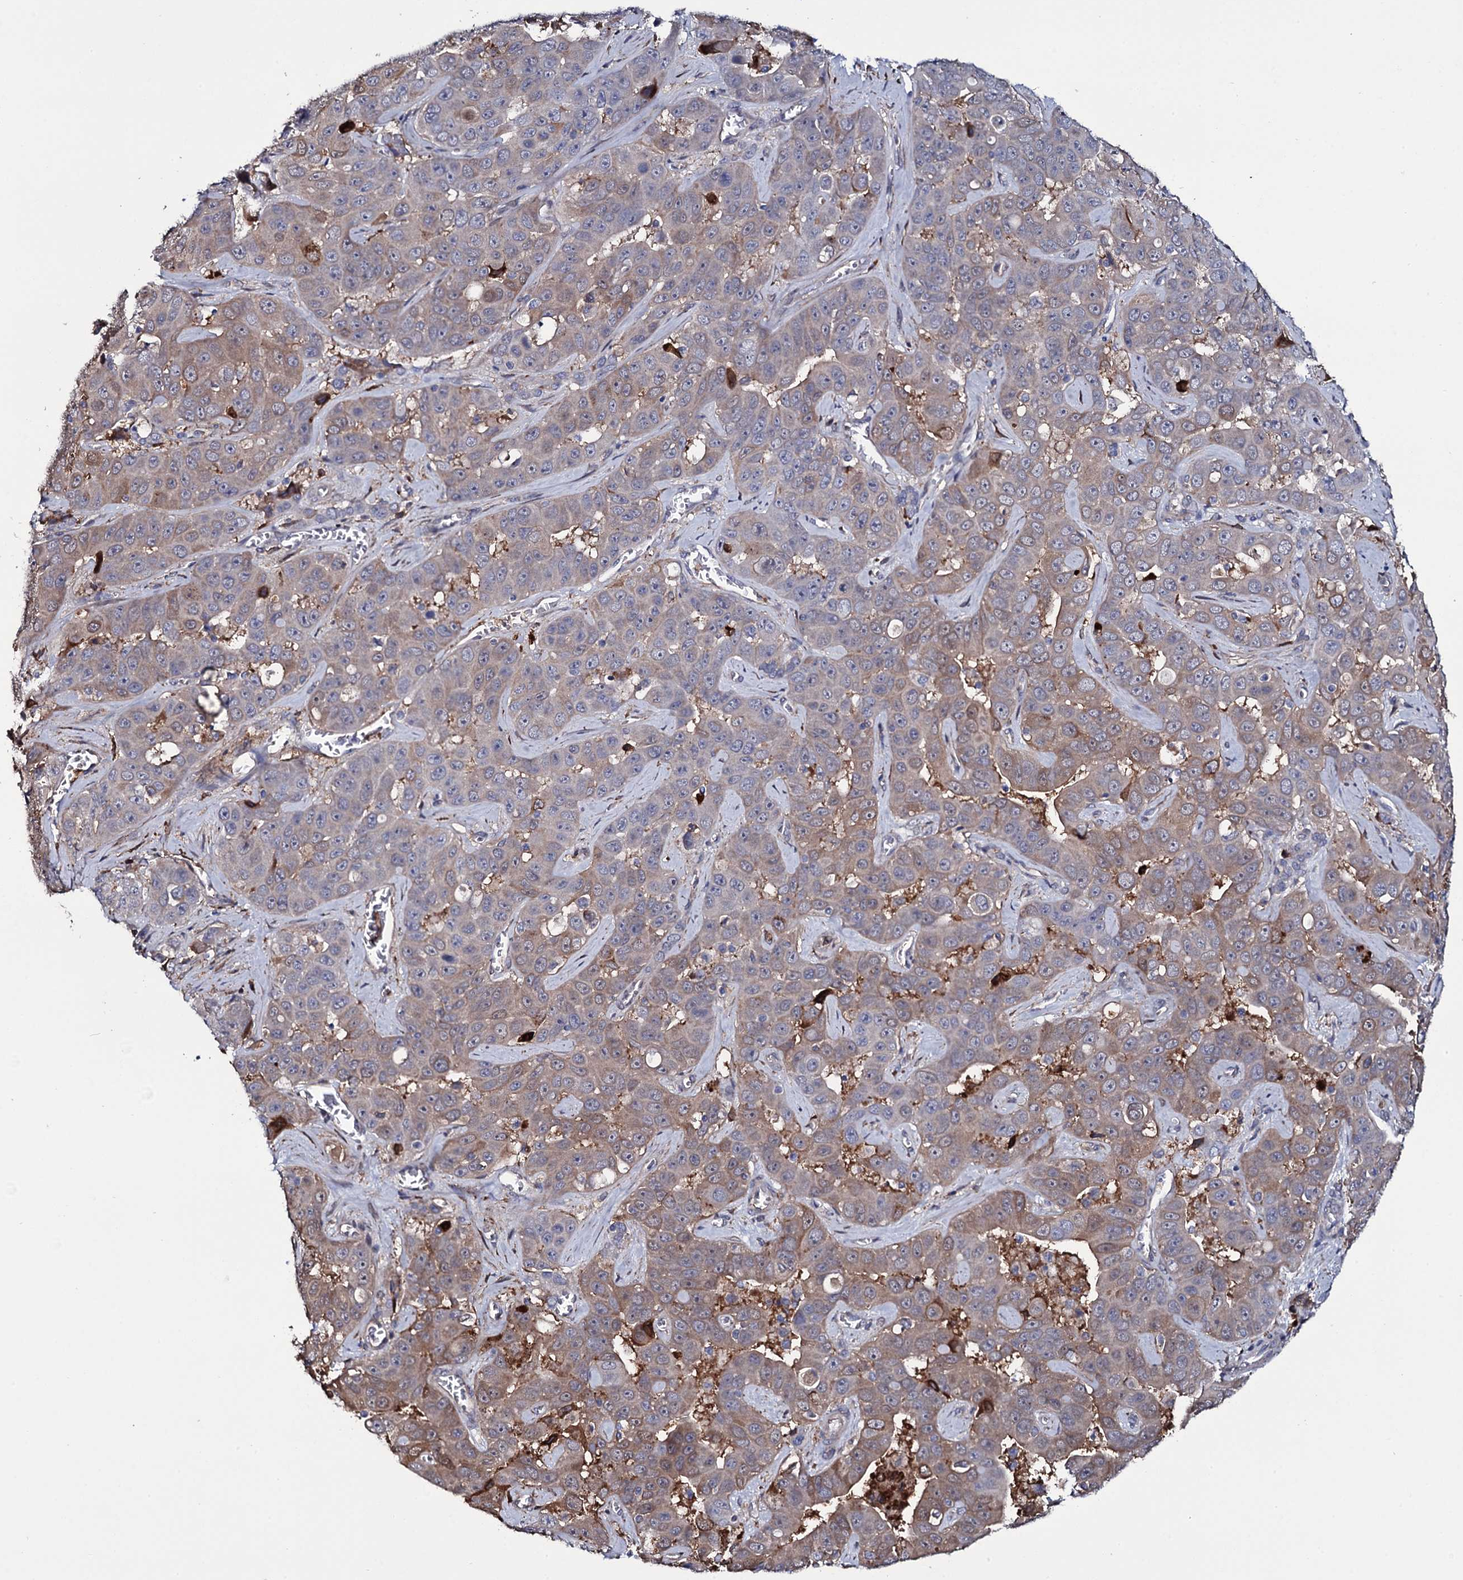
{"staining": {"intensity": "weak", "quantity": "25%-75%", "location": "cytoplasmic/membranous"}, "tissue": "liver cancer", "cell_type": "Tumor cells", "image_type": "cancer", "snomed": [{"axis": "morphology", "description": "Cholangiocarcinoma"}, {"axis": "topography", "description": "Liver"}], "caption": "DAB immunohistochemical staining of liver cancer displays weak cytoplasmic/membranous protein expression in approximately 25%-75% of tumor cells.", "gene": "TTC23", "patient": {"sex": "female", "age": 52}}